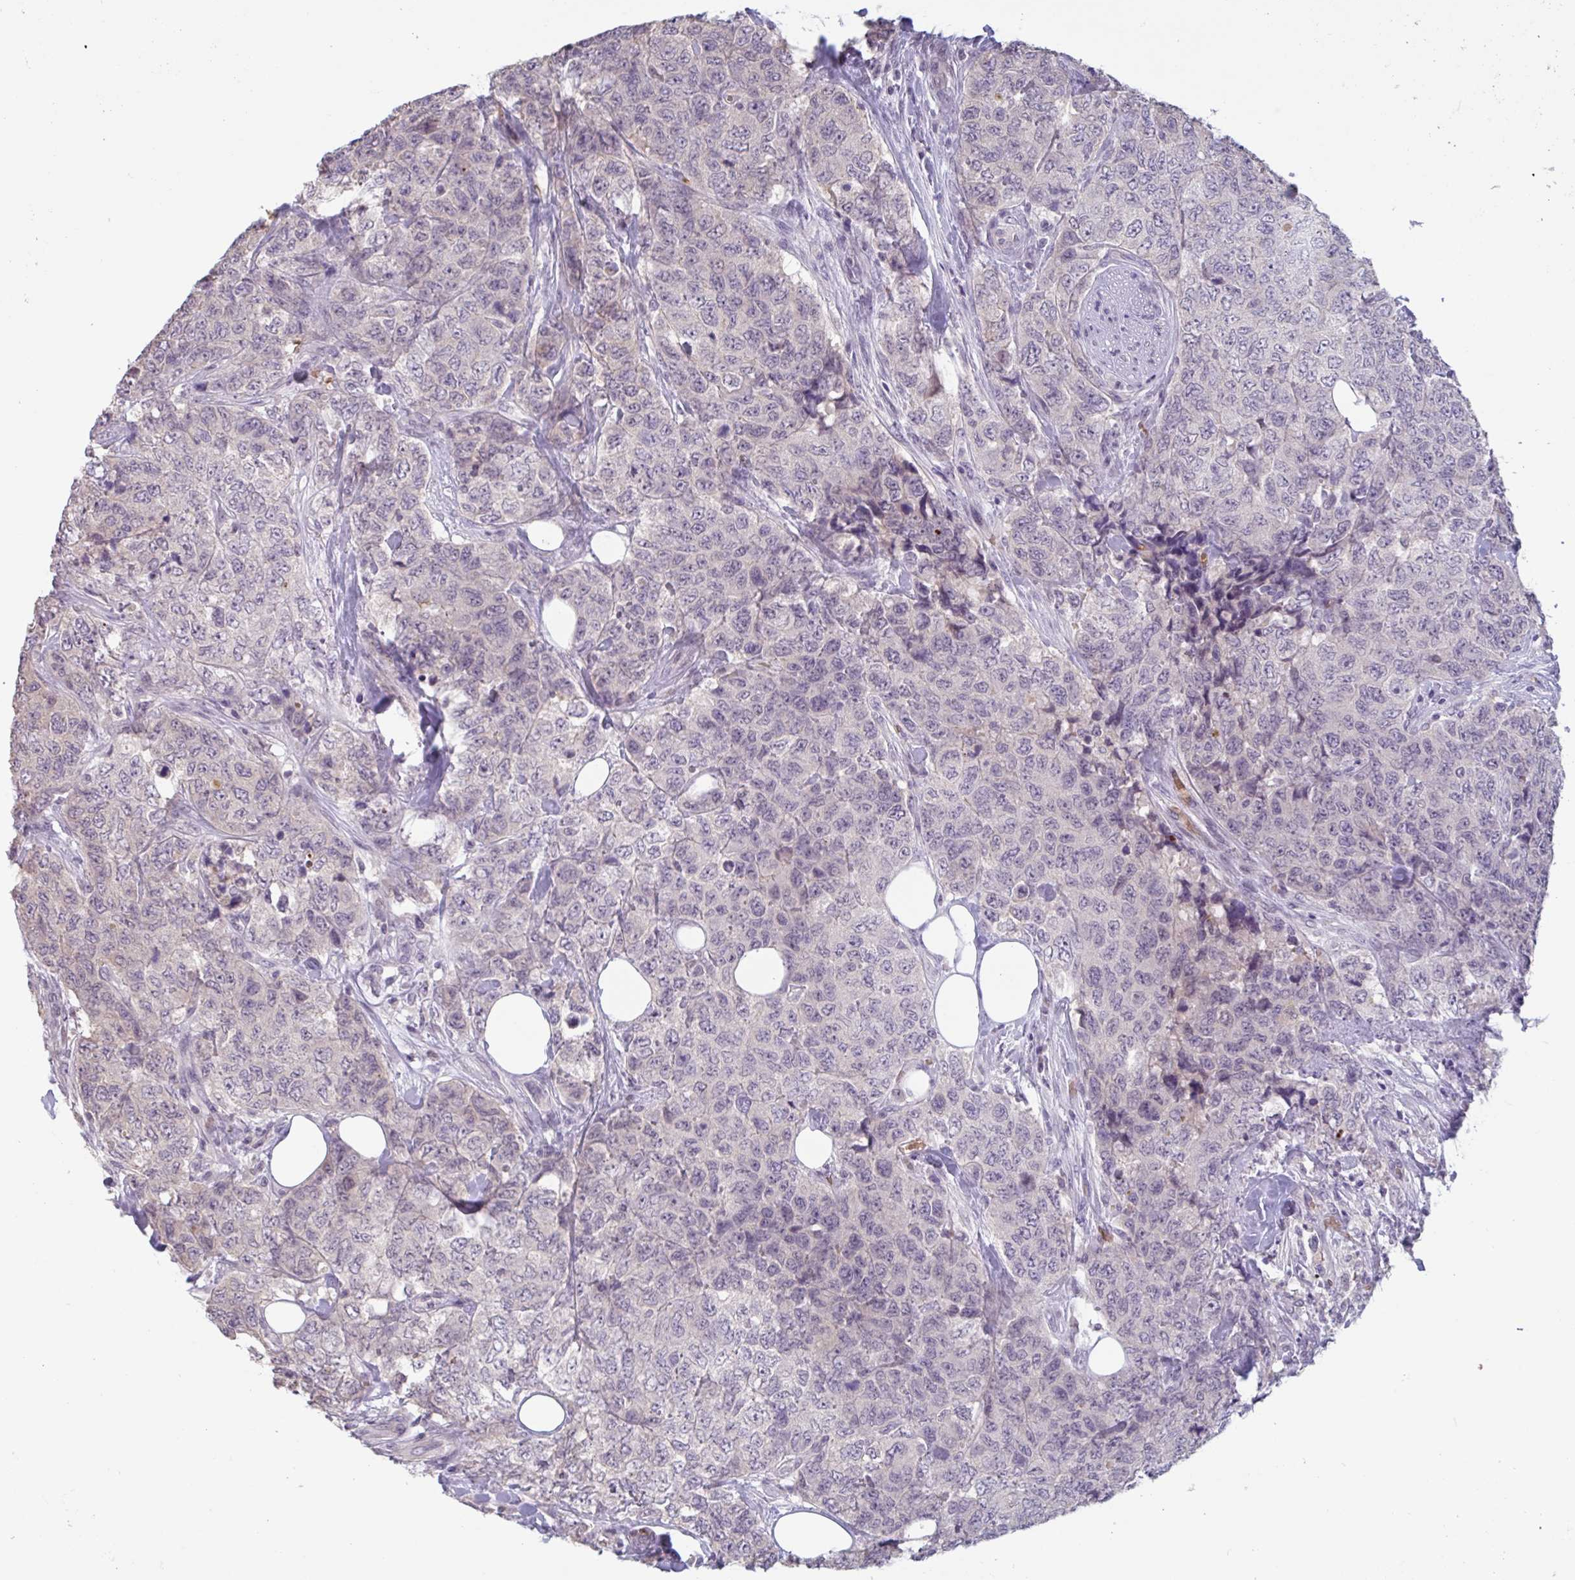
{"staining": {"intensity": "negative", "quantity": "none", "location": "none"}, "tissue": "urothelial cancer", "cell_type": "Tumor cells", "image_type": "cancer", "snomed": [{"axis": "morphology", "description": "Urothelial carcinoma, High grade"}, {"axis": "topography", "description": "Urinary bladder"}], "caption": "High-grade urothelial carcinoma was stained to show a protein in brown. There is no significant expression in tumor cells.", "gene": "RHAG", "patient": {"sex": "female", "age": 78}}